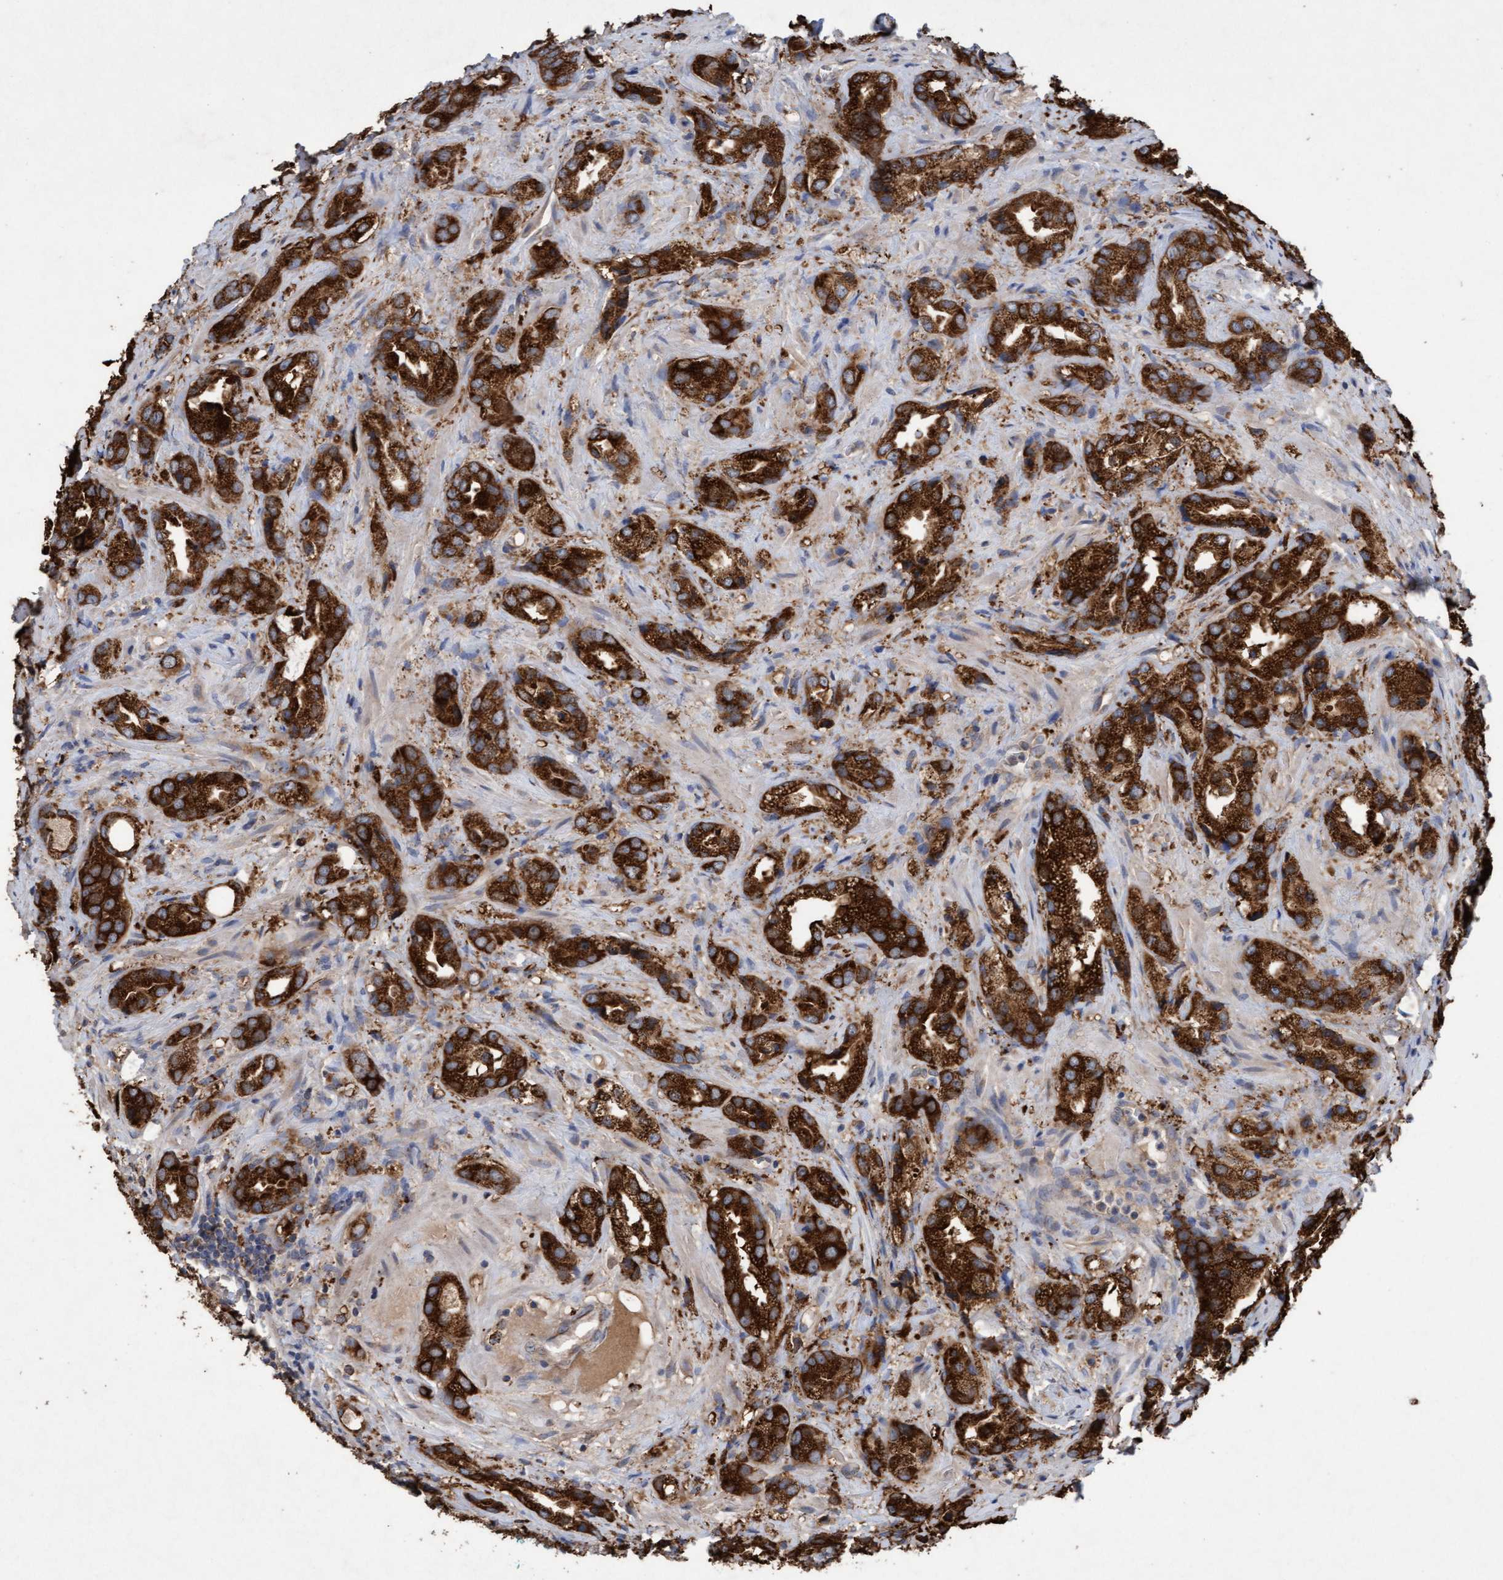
{"staining": {"intensity": "strong", "quantity": ">75%", "location": "cytoplasmic/membranous"}, "tissue": "prostate cancer", "cell_type": "Tumor cells", "image_type": "cancer", "snomed": [{"axis": "morphology", "description": "Adenocarcinoma, High grade"}, {"axis": "topography", "description": "Prostate"}], "caption": "Prostate adenocarcinoma (high-grade) tissue displays strong cytoplasmic/membranous expression in approximately >75% of tumor cells, visualized by immunohistochemistry. Nuclei are stained in blue.", "gene": "ATPAF2", "patient": {"sex": "male", "age": 63}}